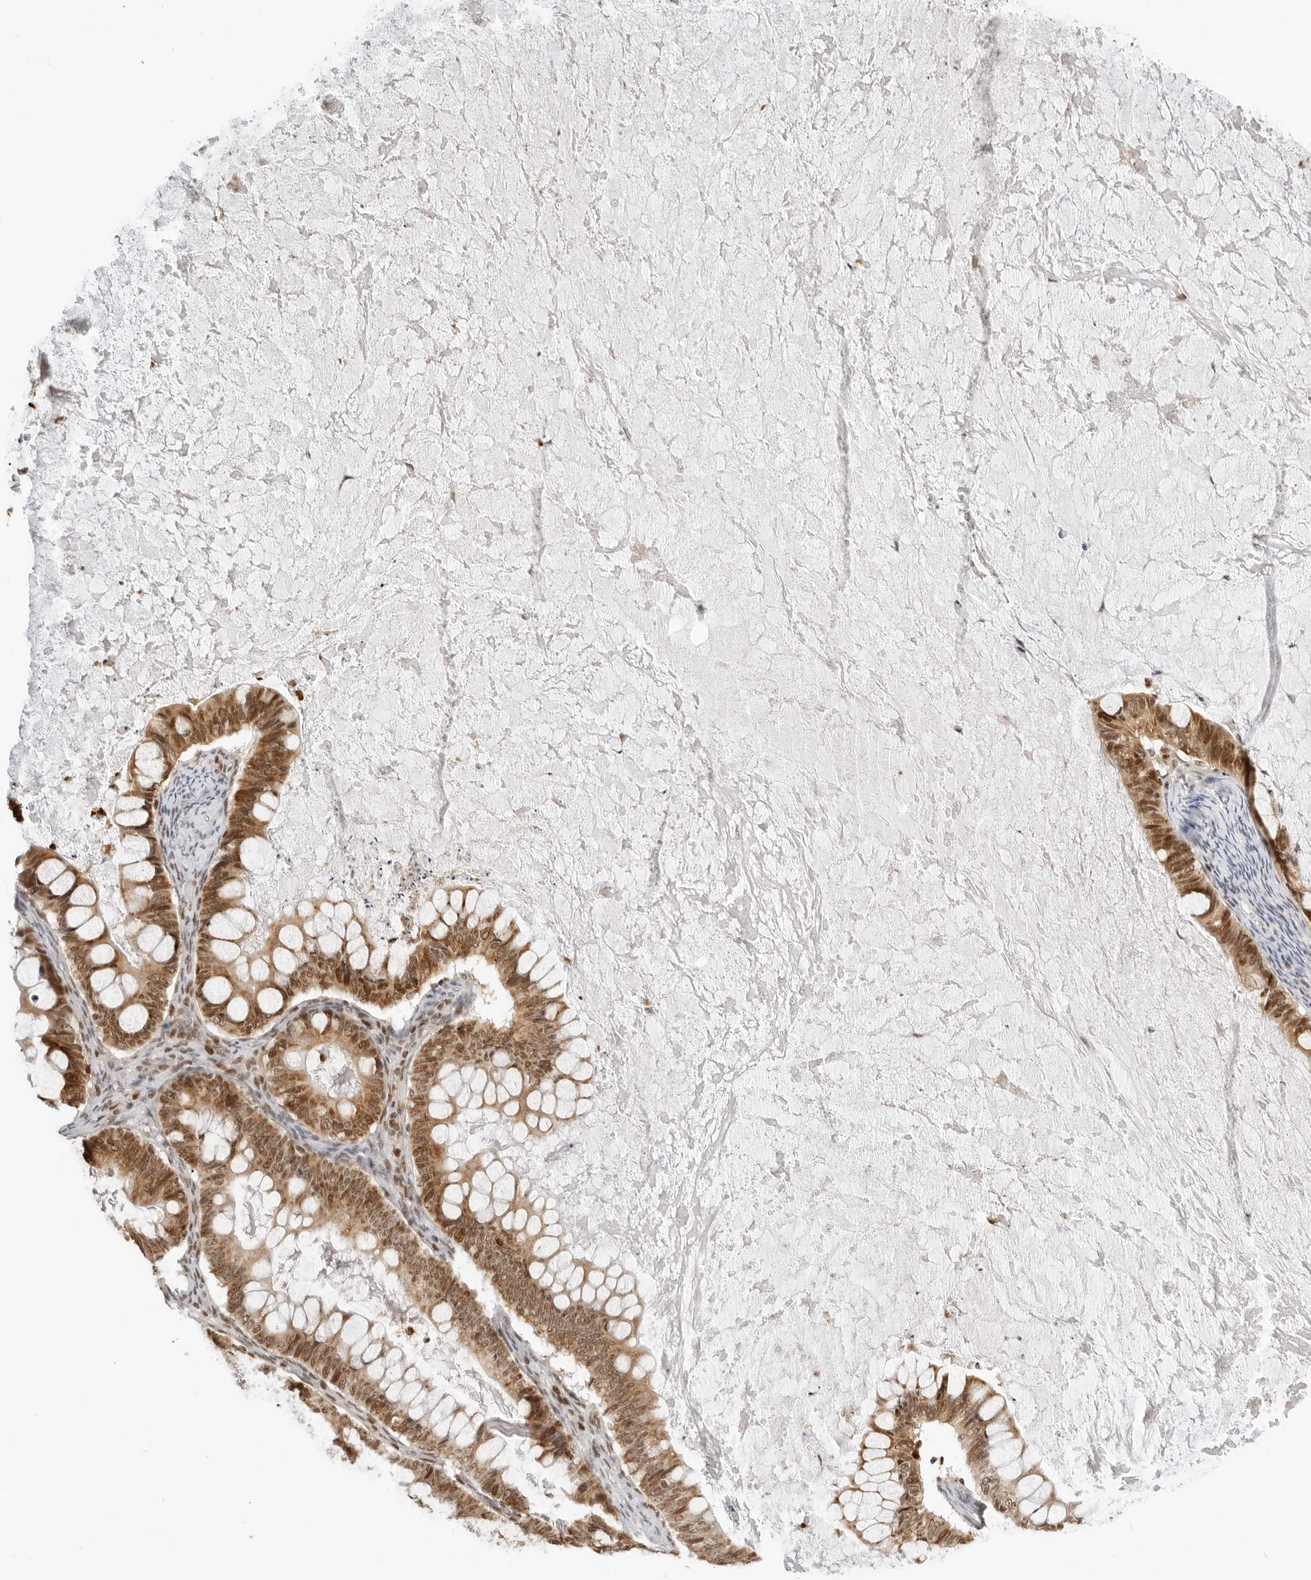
{"staining": {"intensity": "moderate", "quantity": ">75%", "location": "cytoplasmic/membranous,nuclear"}, "tissue": "ovarian cancer", "cell_type": "Tumor cells", "image_type": "cancer", "snomed": [{"axis": "morphology", "description": "Cystadenocarcinoma, mucinous, NOS"}, {"axis": "topography", "description": "Ovary"}], "caption": "Protein expression analysis of human ovarian cancer (mucinous cystadenocarcinoma) reveals moderate cytoplasmic/membranous and nuclear expression in about >75% of tumor cells.", "gene": "MSH6", "patient": {"sex": "female", "age": 61}}